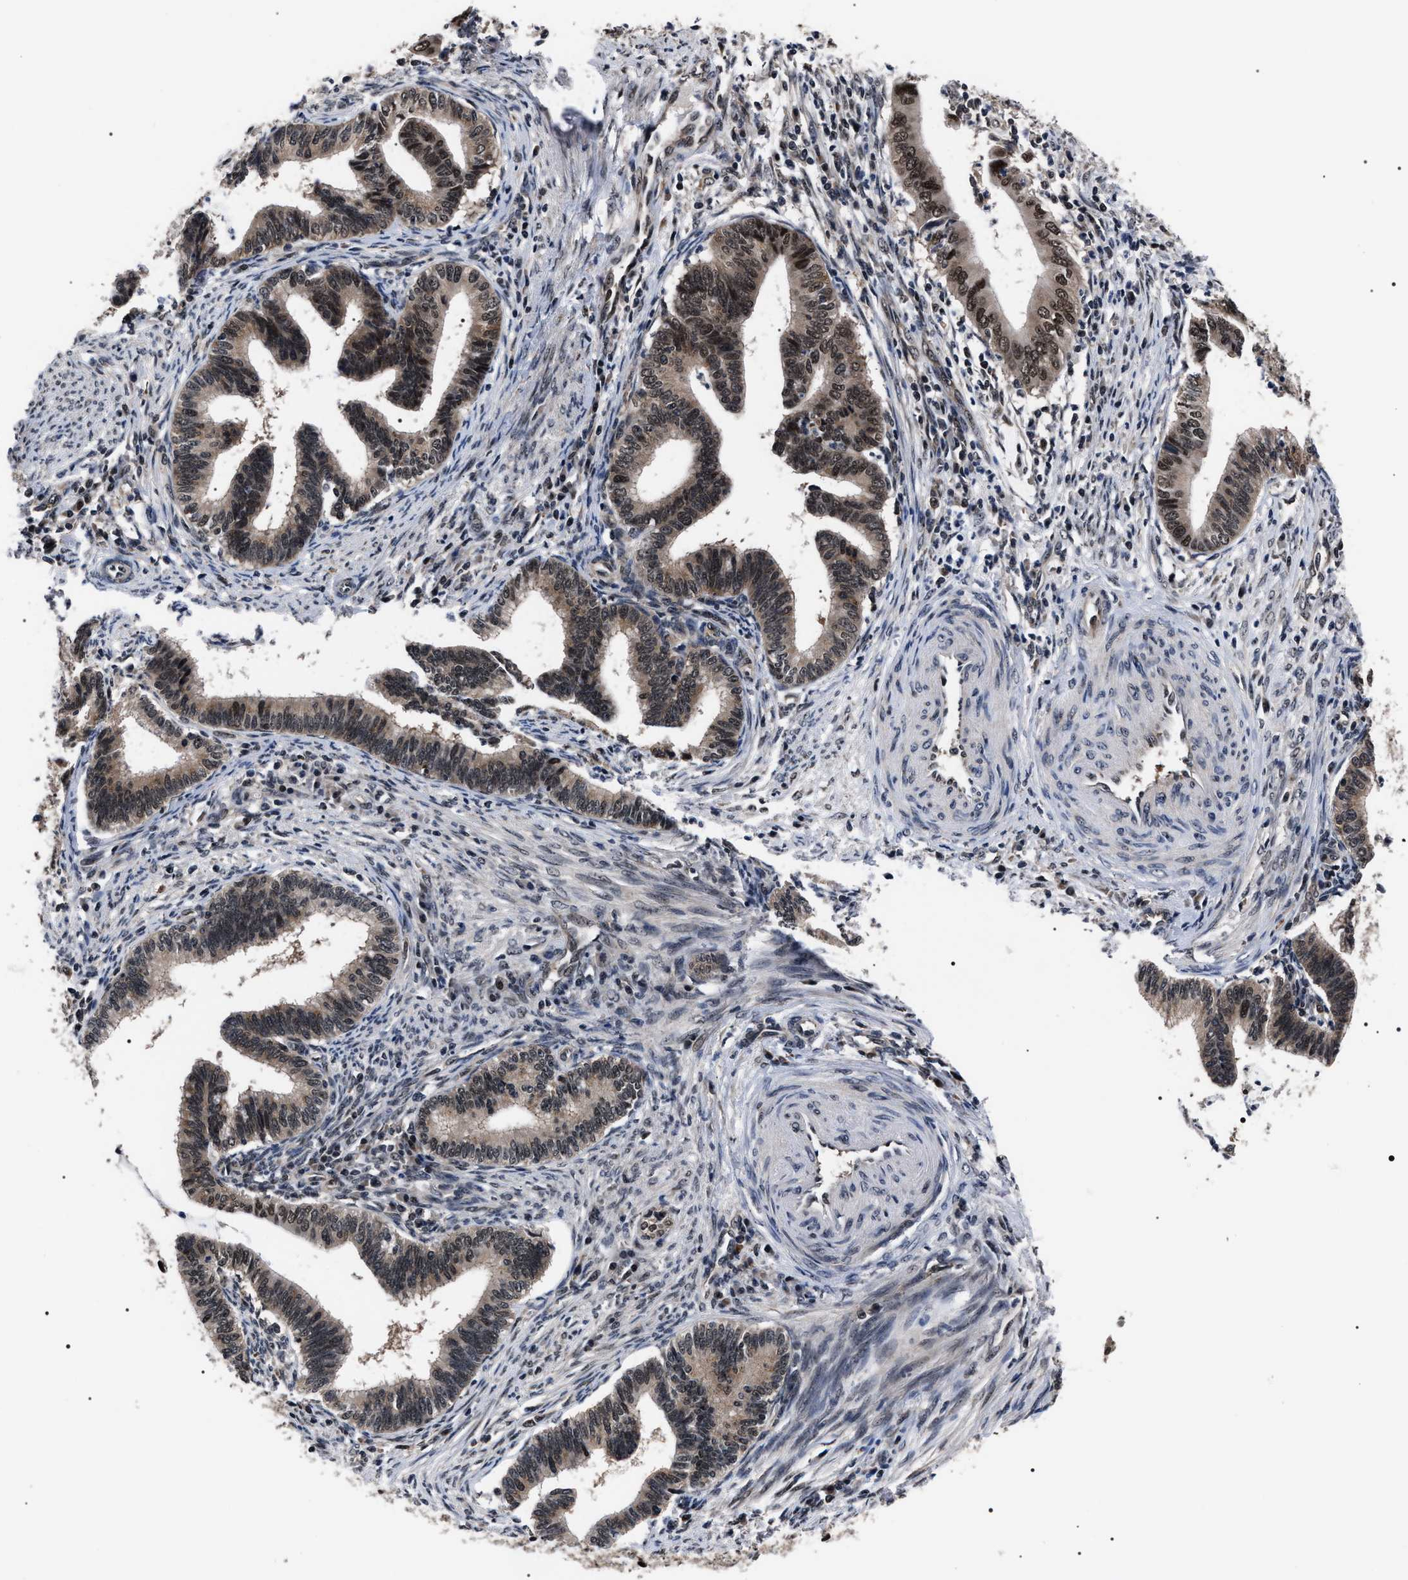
{"staining": {"intensity": "moderate", "quantity": ">75%", "location": "cytoplasmic/membranous,nuclear"}, "tissue": "cervical cancer", "cell_type": "Tumor cells", "image_type": "cancer", "snomed": [{"axis": "morphology", "description": "Adenocarcinoma, NOS"}, {"axis": "topography", "description": "Cervix"}], "caption": "Human cervical cancer (adenocarcinoma) stained with a protein marker shows moderate staining in tumor cells.", "gene": "CSNK2A1", "patient": {"sex": "female", "age": 36}}